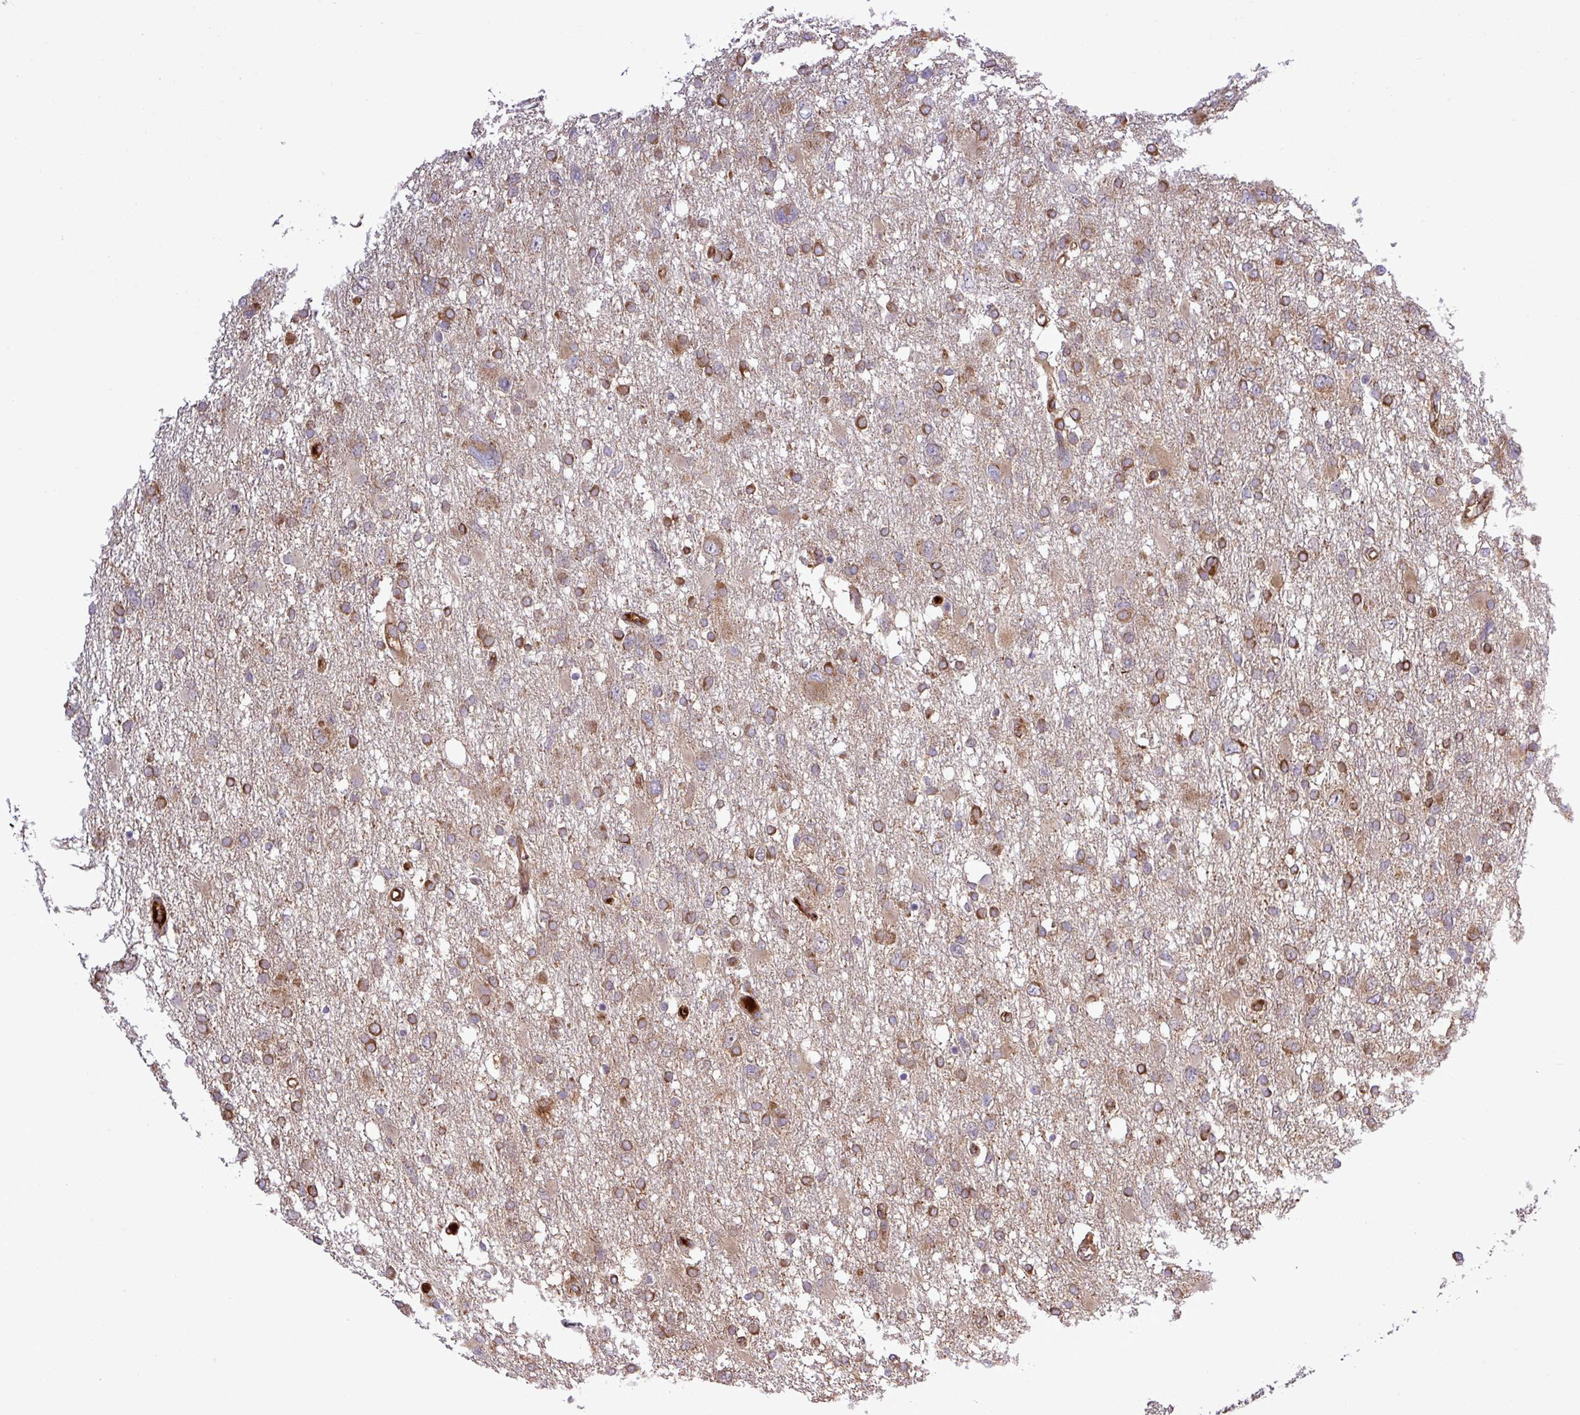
{"staining": {"intensity": "moderate", "quantity": ">75%", "location": "cytoplasmic/membranous"}, "tissue": "glioma", "cell_type": "Tumor cells", "image_type": "cancer", "snomed": [{"axis": "morphology", "description": "Glioma, malignant, High grade"}, {"axis": "topography", "description": "Brain"}], "caption": "Protein analysis of malignant glioma (high-grade) tissue reveals moderate cytoplasmic/membranous expression in about >75% of tumor cells. The staining was performed using DAB (3,3'-diaminobenzidine), with brown indicating positive protein expression. Nuclei are stained blue with hematoxylin.", "gene": "CWH43", "patient": {"sex": "male", "age": 61}}